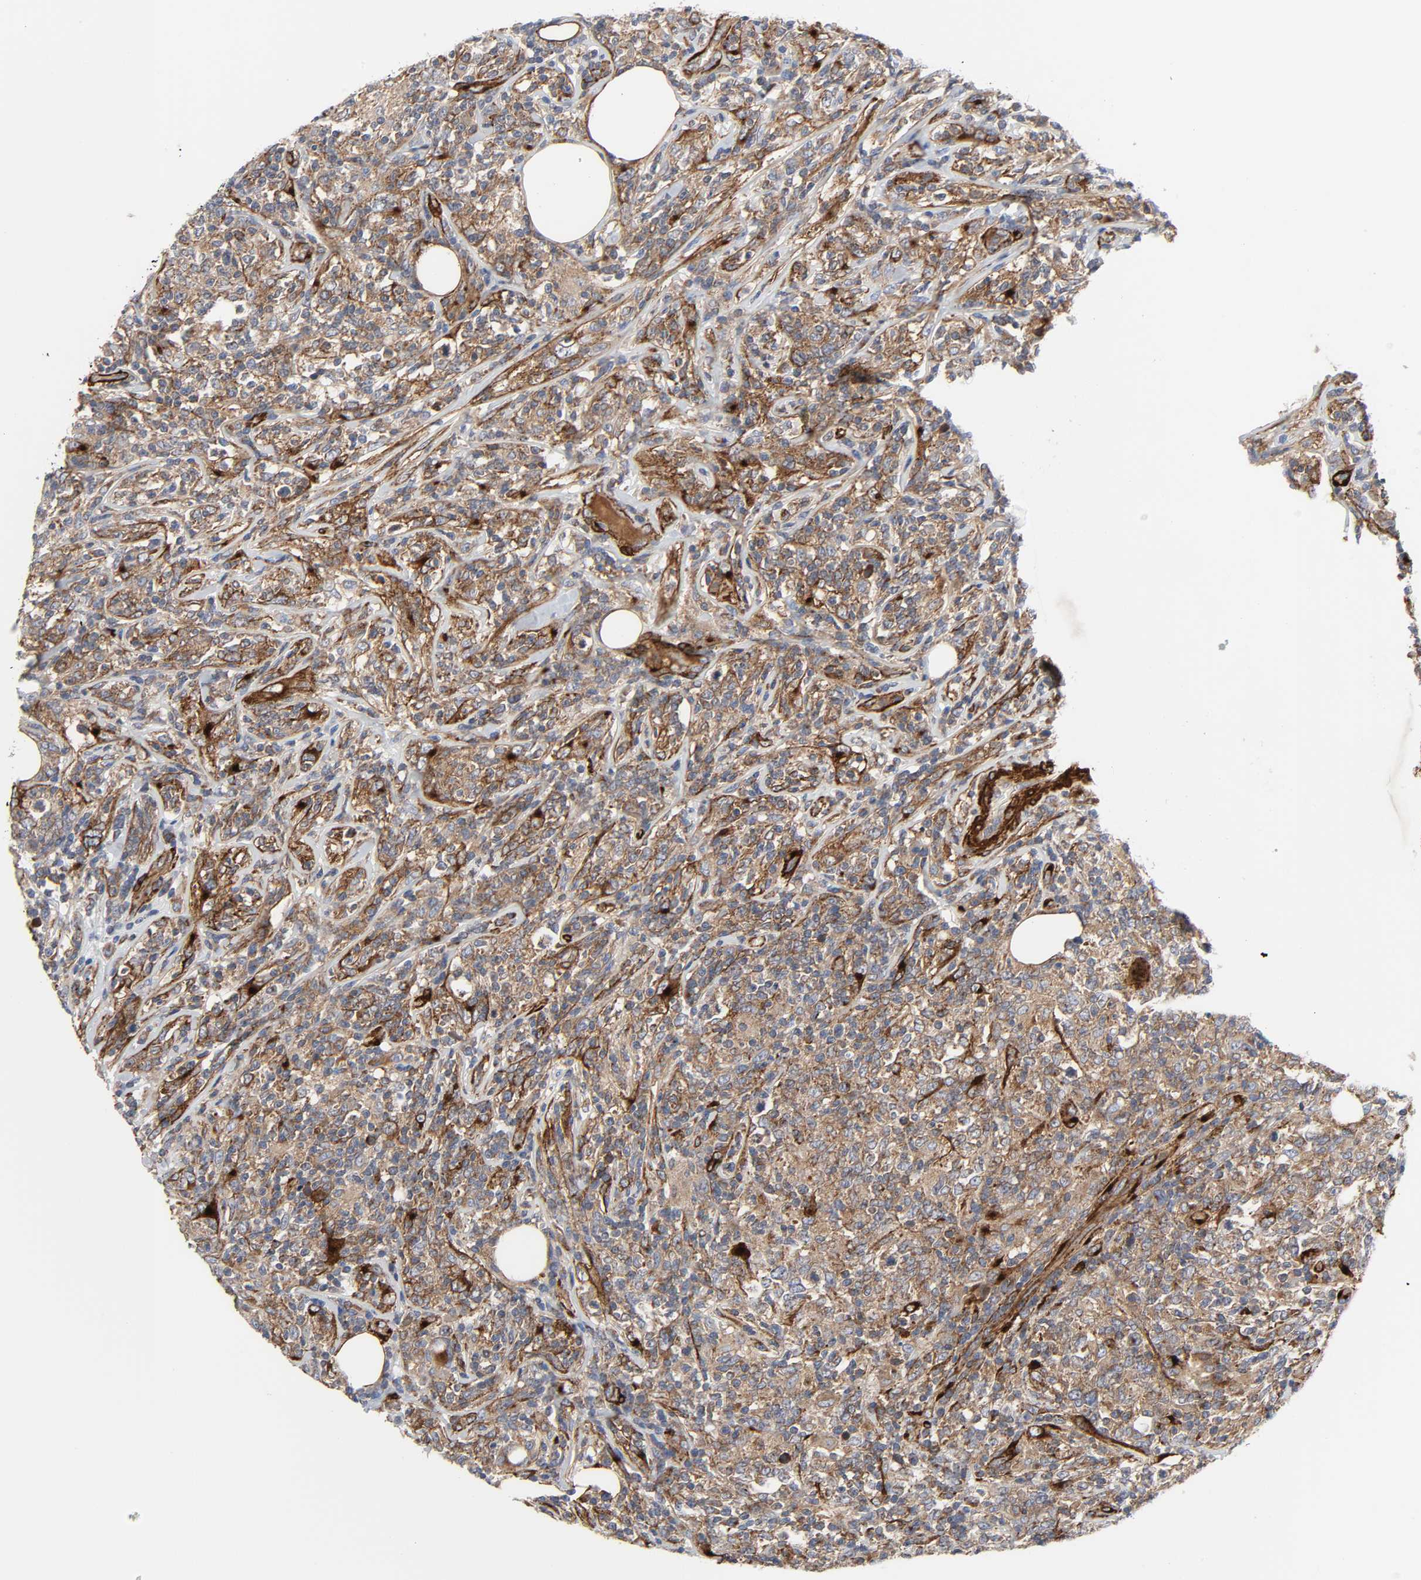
{"staining": {"intensity": "weak", "quantity": "25%-75%", "location": "cytoplasmic/membranous"}, "tissue": "lymphoma", "cell_type": "Tumor cells", "image_type": "cancer", "snomed": [{"axis": "morphology", "description": "Malignant lymphoma, non-Hodgkin's type, High grade"}, {"axis": "topography", "description": "Lymph node"}], "caption": "Protein staining of malignant lymphoma, non-Hodgkin's type (high-grade) tissue demonstrates weak cytoplasmic/membranous staining in about 25%-75% of tumor cells.", "gene": "ARHGAP1", "patient": {"sex": "female", "age": 84}}